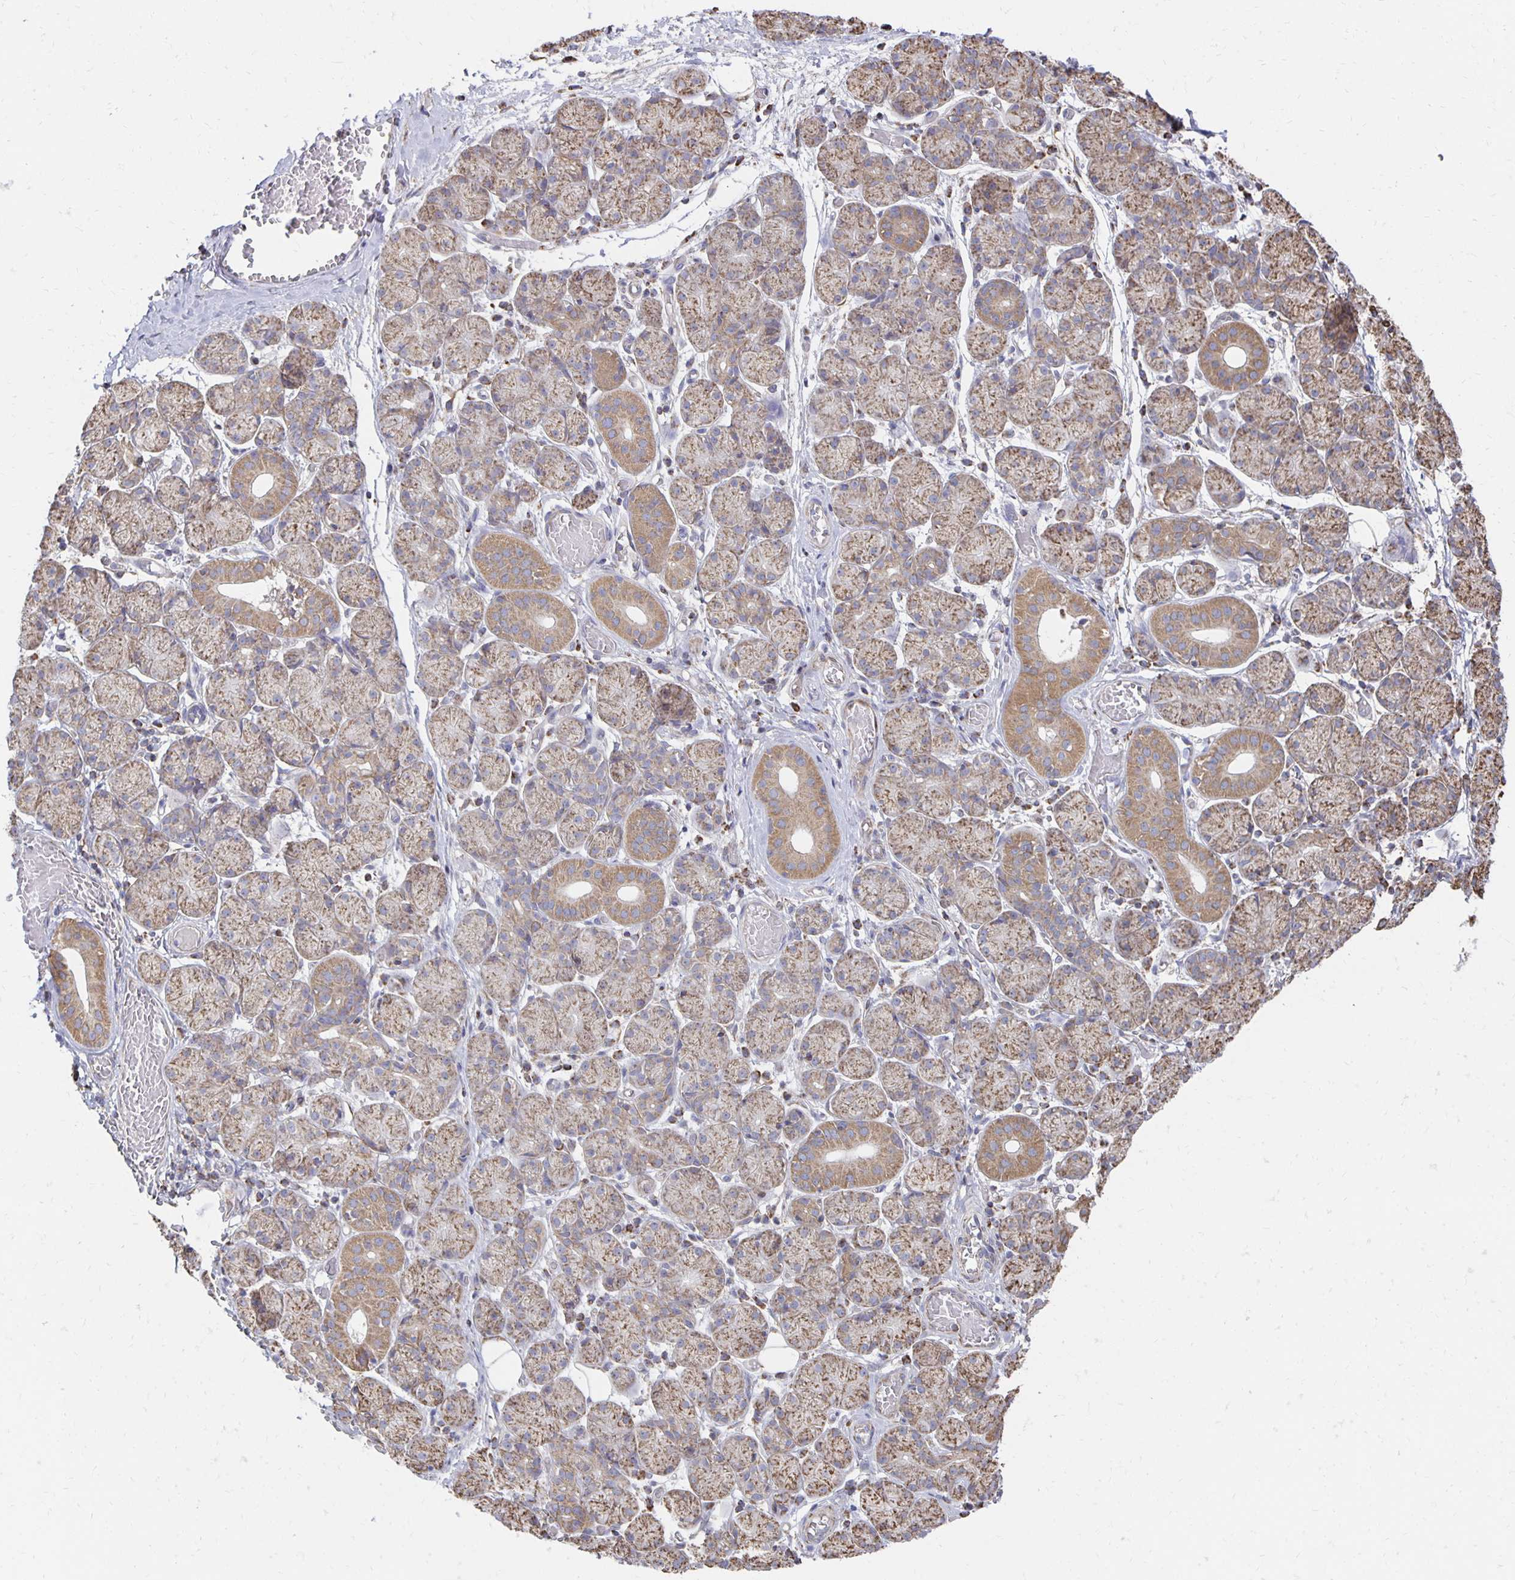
{"staining": {"intensity": "moderate", "quantity": ">75%", "location": "cytoplasmic/membranous"}, "tissue": "salivary gland", "cell_type": "Glandular cells", "image_type": "normal", "snomed": [{"axis": "morphology", "description": "Normal tissue, NOS"}, {"axis": "topography", "description": "Salivary gland"}], "caption": "Brown immunohistochemical staining in normal human salivary gland exhibits moderate cytoplasmic/membranous expression in about >75% of glandular cells. Immunohistochemistry (ihc) stains the protein of interest in brown and the nuclei are stained blue.", "gene": "NKX2", "patient": {"sex": "female", "age": 24}}